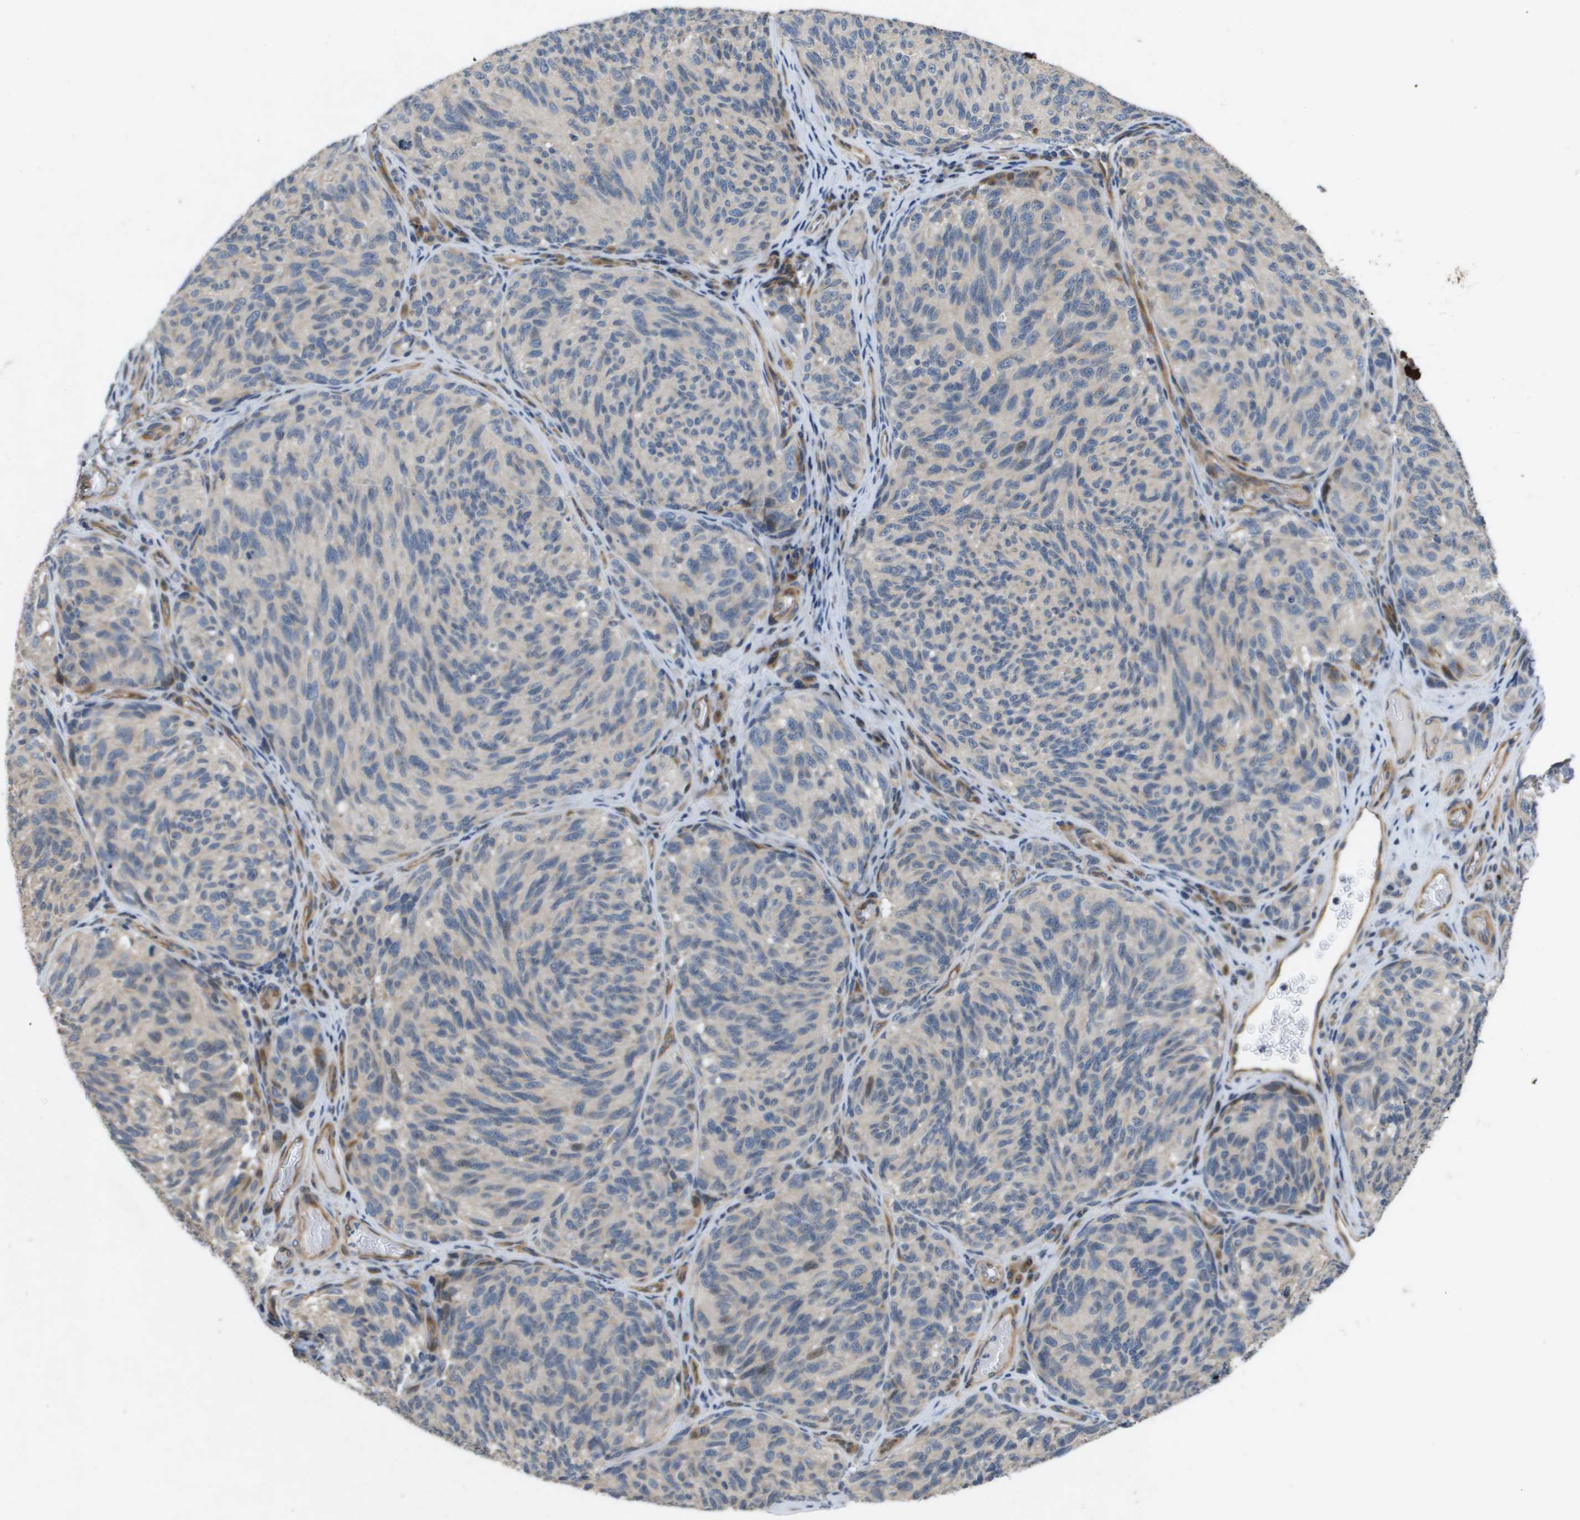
{"staining": {"intensity": "negative", "quantity": "none", "location": "none"}, "tissue": "melanoma", "cell_type": "Tumor cells", "image_type": "cancer", "snomed": [{"axis": "morphology", "description": "Malignant melanoma, NOS"}, {"axis": "topography", "description": "Skin"}], "caption": "IHC micrograph of neoplastic tissue: human melanoma stained with DAB exhibits no significant protein staining in tumor cells.", "gene": "ENTPD2", "patient": {"sex": "female", "age": 73}}